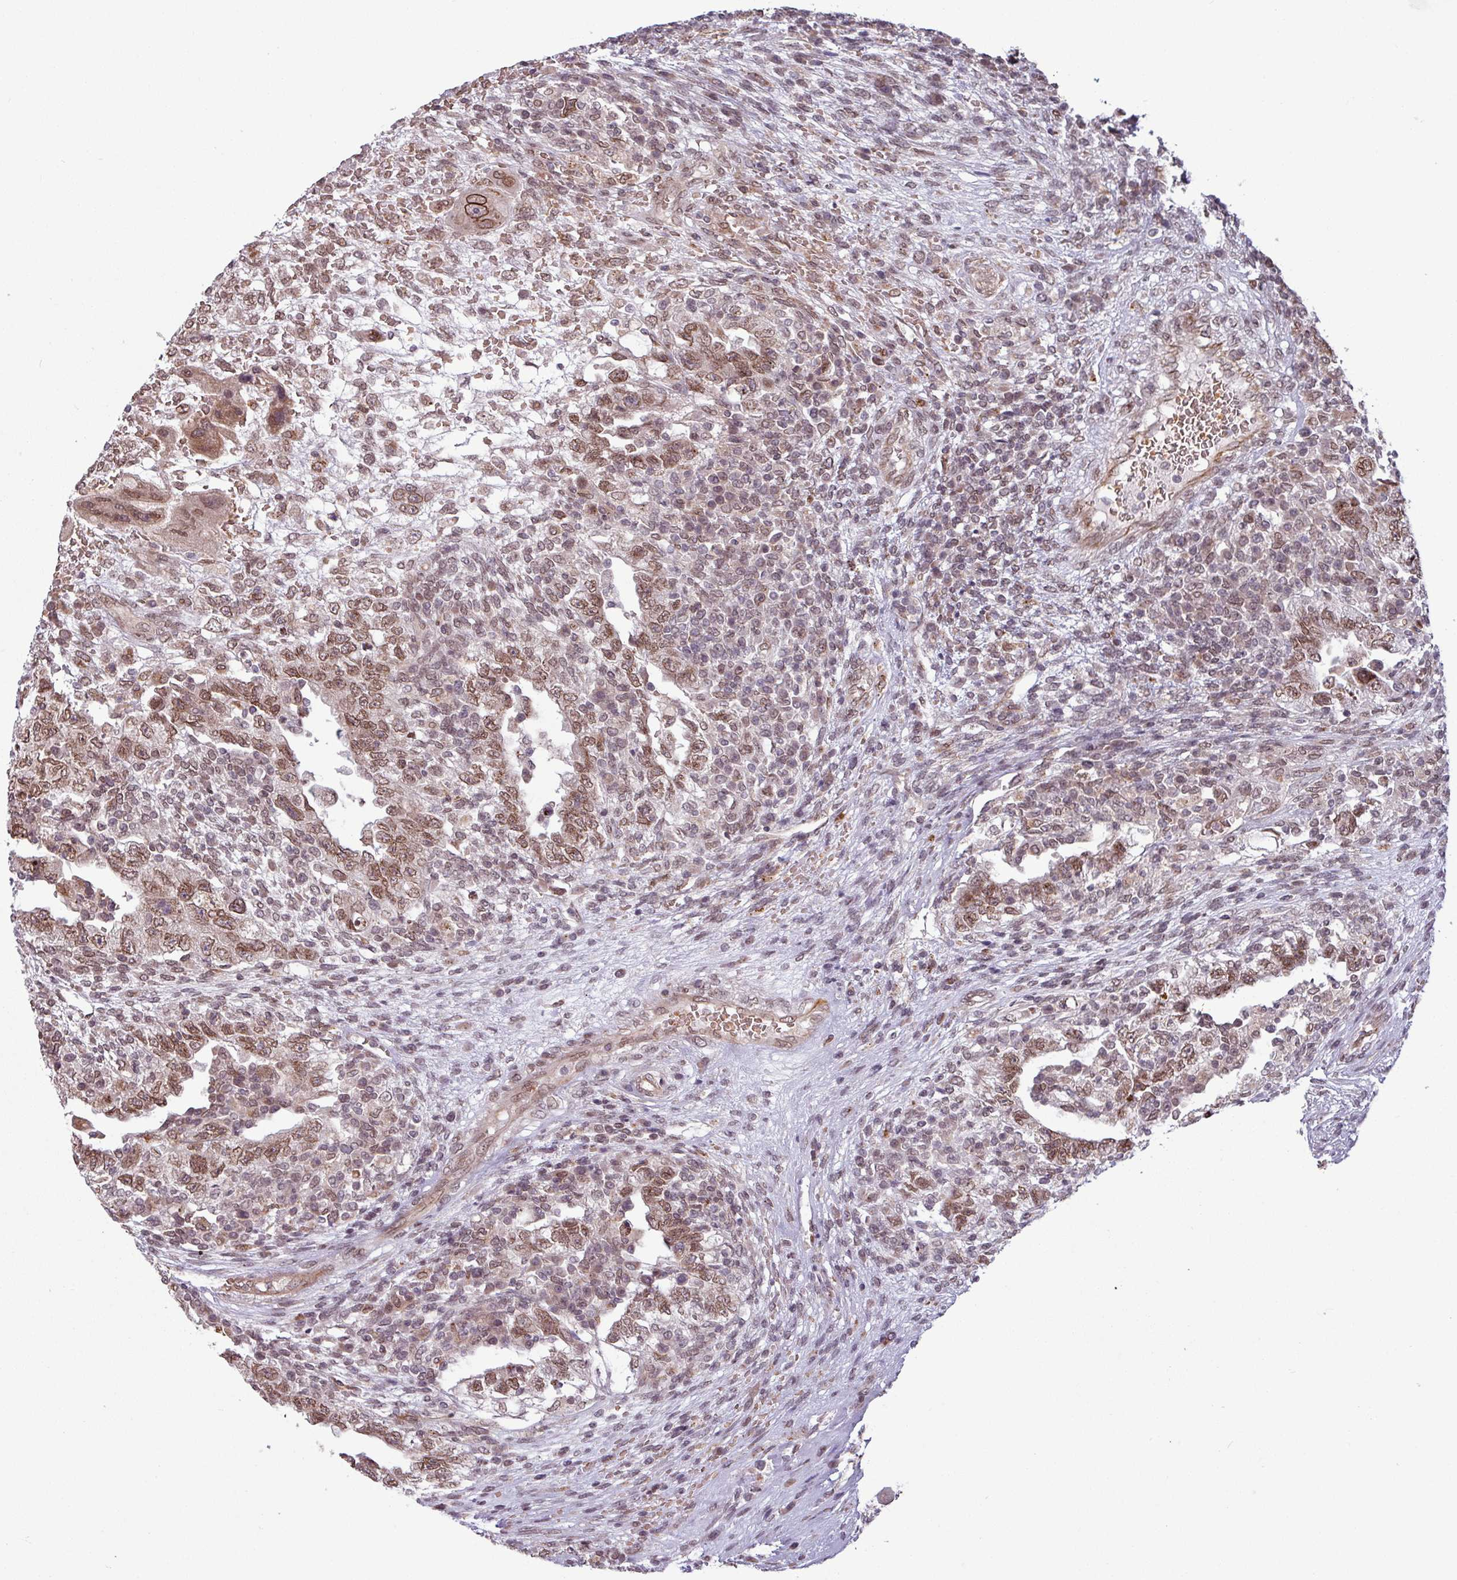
{"staining": {"intensity": "moderate", "quantity": ">75%", "location": "nuclear"}, "tissue": "testis cancer", "cell_type": "Tumor cells", "image_type": "cancer", "snomed": [{"axis": "morphology", "description": "Carcinoma, Embryonal, NOS"}, {"axis": "topography", "description": "Testis"}], "caption": "Immunohistochemical staining of testis embryonal carcinoma shows medium levels of moderate nuclear staining in about >75% of tumor cells. (DAB (3,3'-diaminobenzidine) IHC with brightfield microscopy, high magnification).", "gene": "RBM4B", "patient": {"sex": "male", "age": 26}}